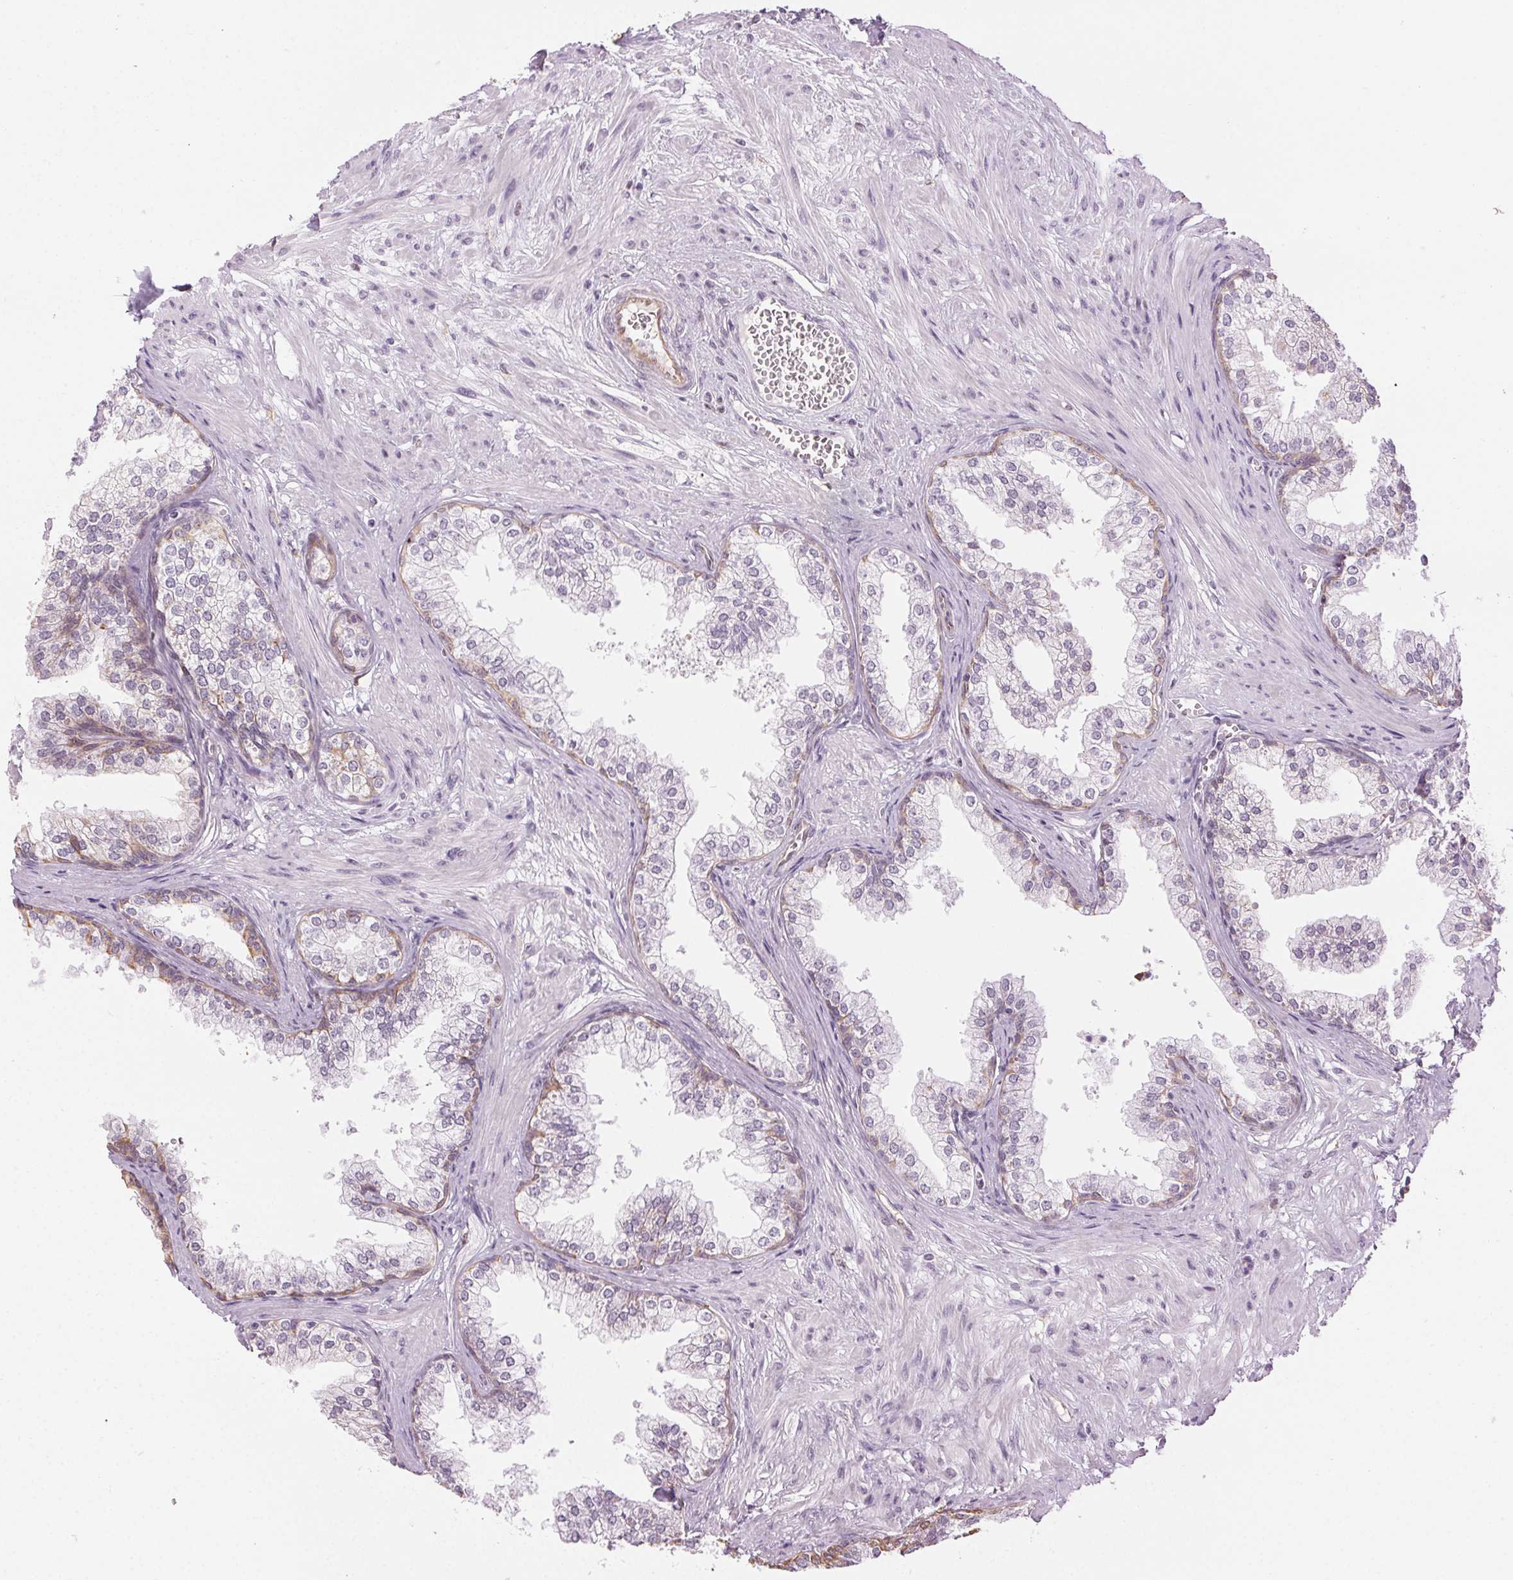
{"staining": {"intensity": "weak", "quantity": "25%-75%", "location": "cytoplasmic/membranous"}, "tissue": "prostate", "cell_type": "Glandular cells", "image_type": "normal", "snomed": [{"axis": "morphology", "description": "Normal tissue, NOS"}, {"axis": "topography", "description": "Prostate"}], "caption": "Immunohistochemical staining of unremarkable prostate shows 25%-75% levels of weak cytoplasmic/membranous protein positivity in about 25%-75% of glandular cells.", "gene": "AIF1L", "patient": {"sex": "male", "age": 79}}